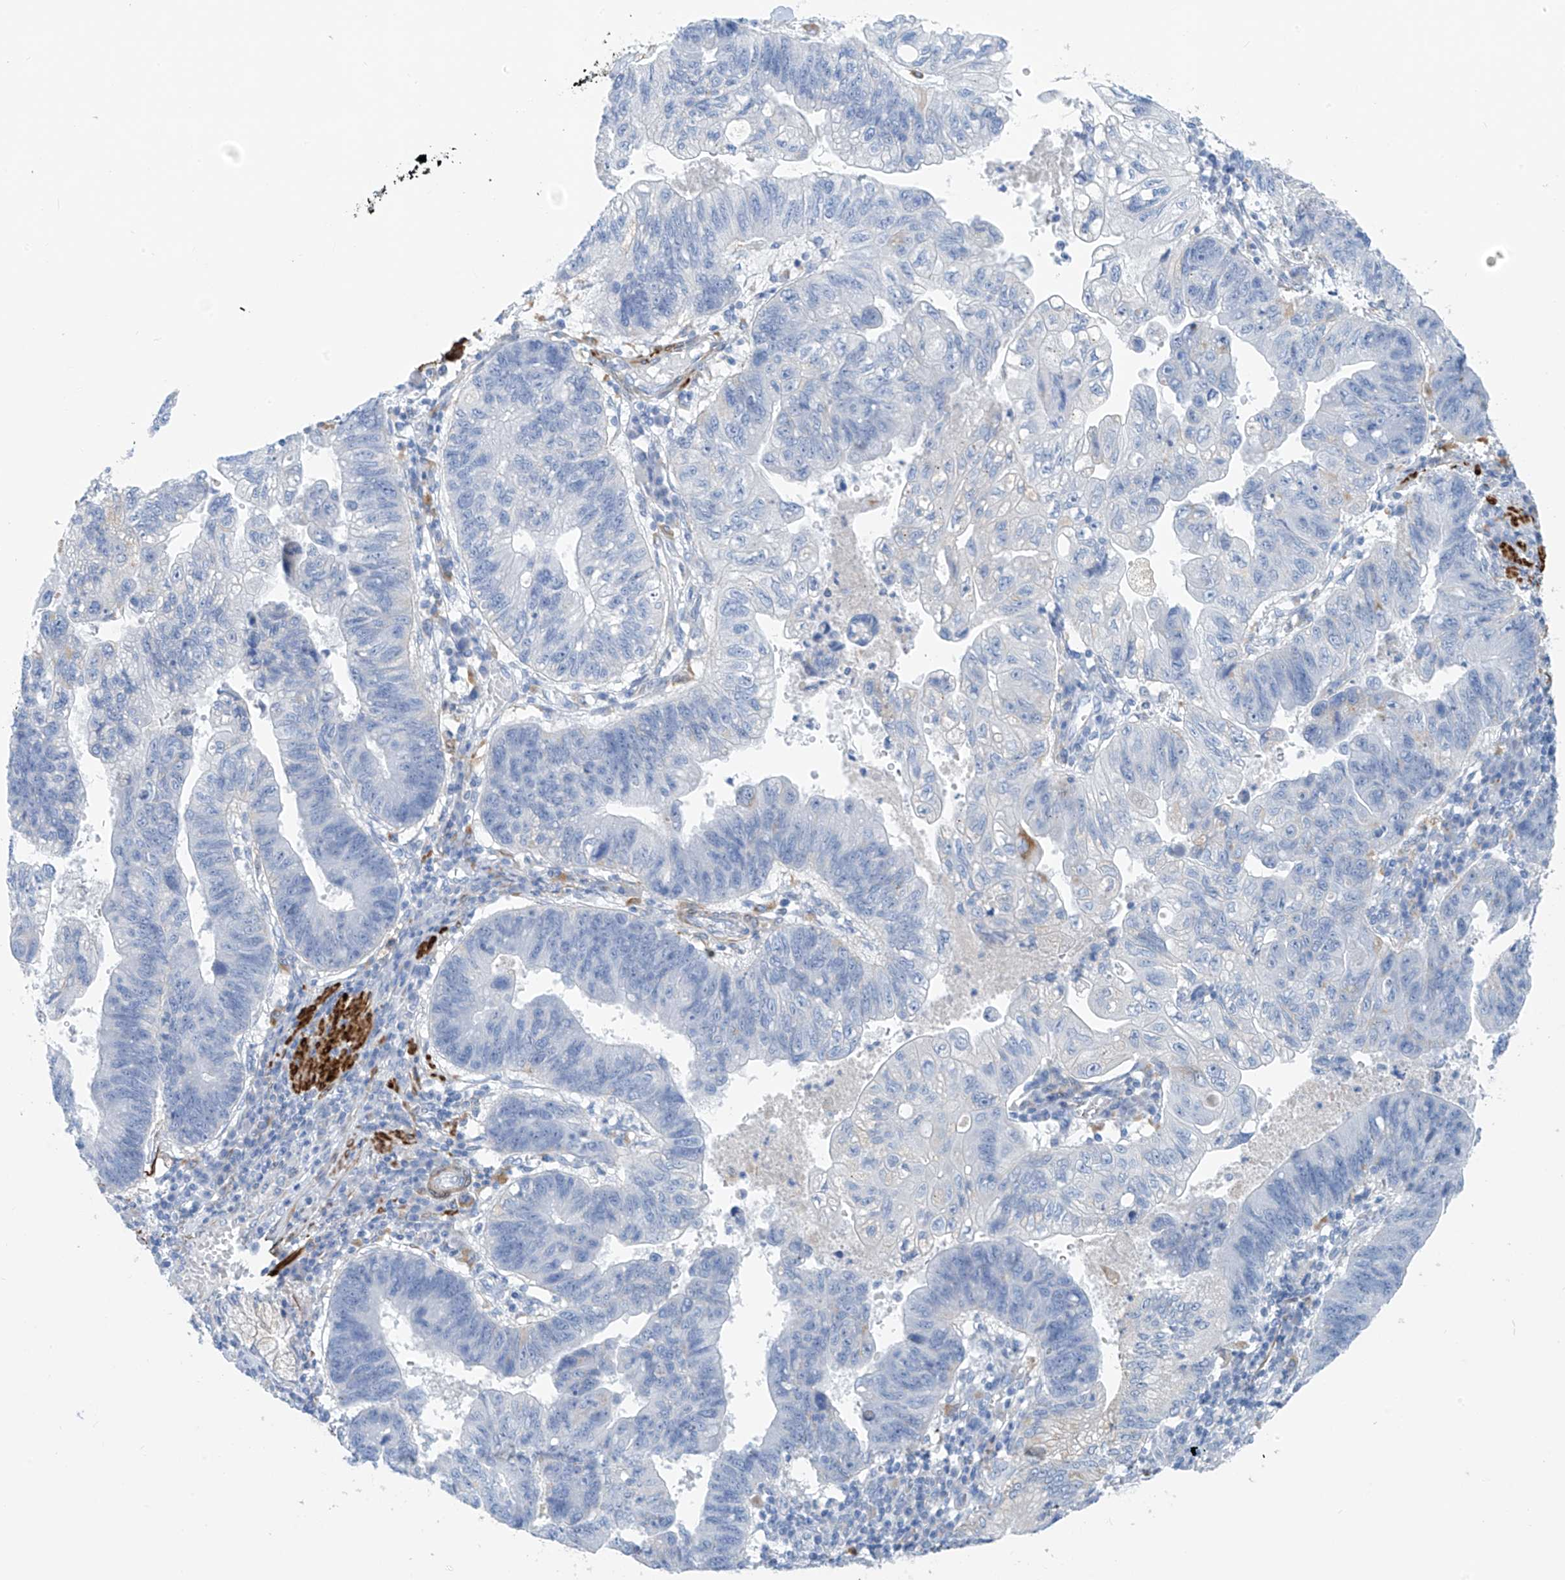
{"staining": {"intensity": "negative", "quantity": "none", "location": "none"}, "tissue": "stomach cancer", "cell_type": "Tumor cells", "image_type": "cancer", "snomed": [{"axis": "morphology", "description": "Adenocarcinoma, NOS"}, {"axis": "topography", "description": "Stomach"}], "caption": "Immunohistochemistry photomicrograph of neoplastic tissue: human stomach adenocarcinoma stained with DAB displays no significant protein positivity in tumor cells. (Stains: DAB IHC with hematoxylin counter stain, Microscopy: brightfield microscopy at high magnification).", "gene": "GLMP", "patient": {"sex": "male", "age": 59}}